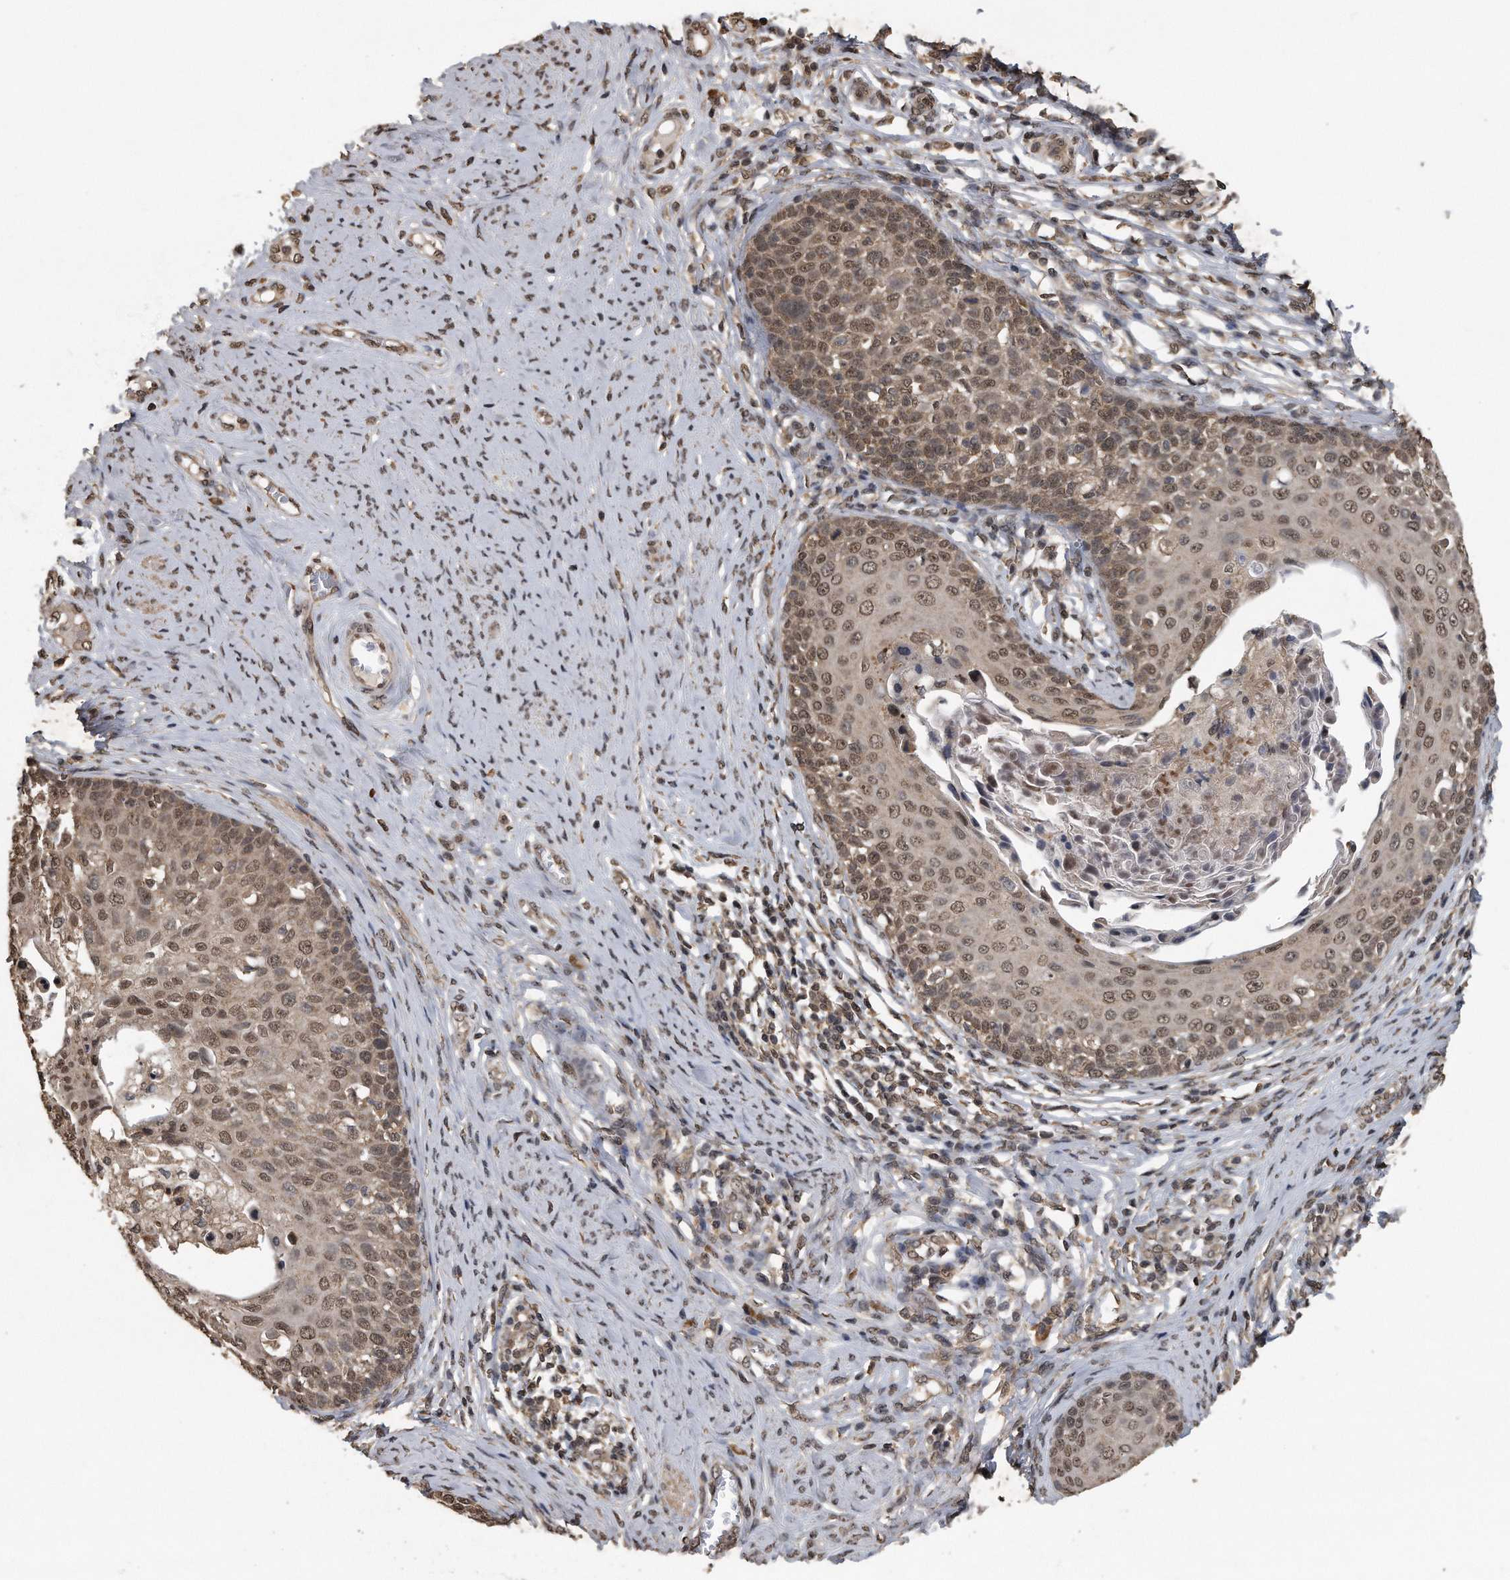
{"staining": {"intensity": "moderate", "quantity": ">75%", "location": "nuclear"}, "tissue": "cervical cancer", "cell_type": "Tumor cells", "image_type": "cancer", "snomed": [{"axis": "morphology", "description": "Squamous cell carcinoma, NOS"}, {"axis": "morphology", "description": "Adenocarcinoma, NOS"}, {"axis": "topography", "description": "Cervix"}], "caption": "Immunohistochemical staining of squamous cell carcinoma (cervical) reveals moderate nuclear protein expression in approximately >75% of tumor cells.", "gene": "CRYZL1", "patient": {"sex": "female", "age": 52}}